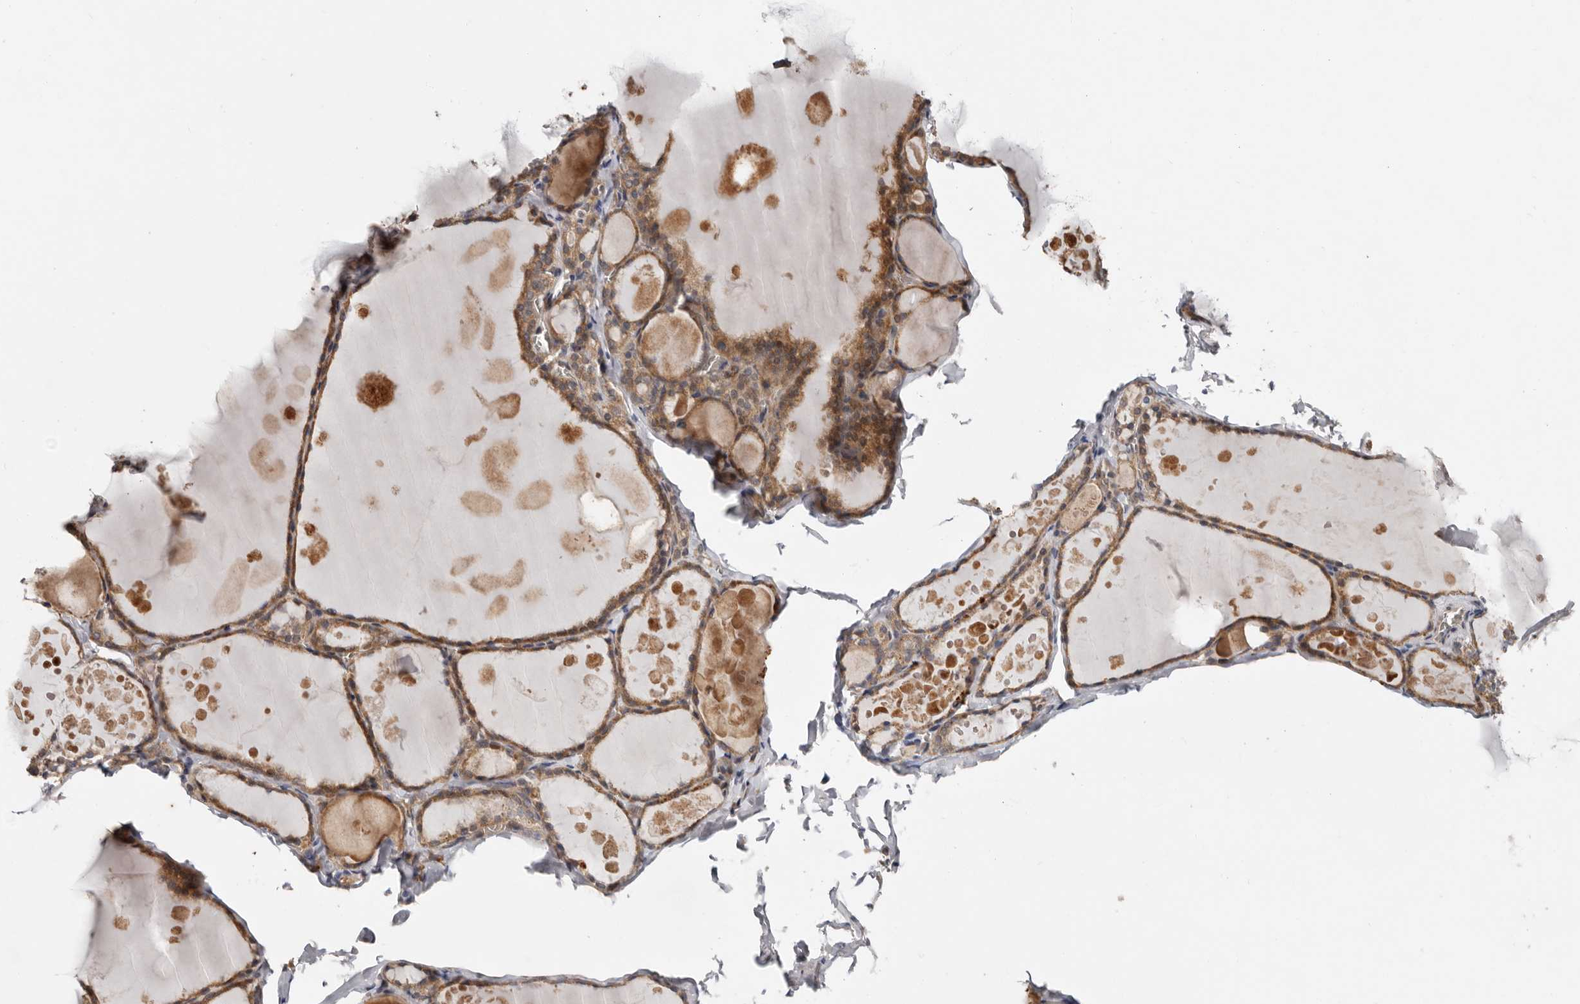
{"staining": {"intensity": "moderate", "quantity": ">75%", "location": "cytoplasmic/membranous"}, "tissue": "thyroid gland", "cell_type": "Glandular cells", "image_type": "normal", "snomed": [{"axis": "morphology", "description": "Normal tissue, NOS"}, {"axis": "topography", "description": "Thyroid gland"}], "caption": "The histopathology image demonstrates a brown stain indicating the presence of a protein in the cytoplasmic/membranous of glandular cells in thyroid gland.", "gene": "CHML", "patient": {"sex": "male", "age": 56}}